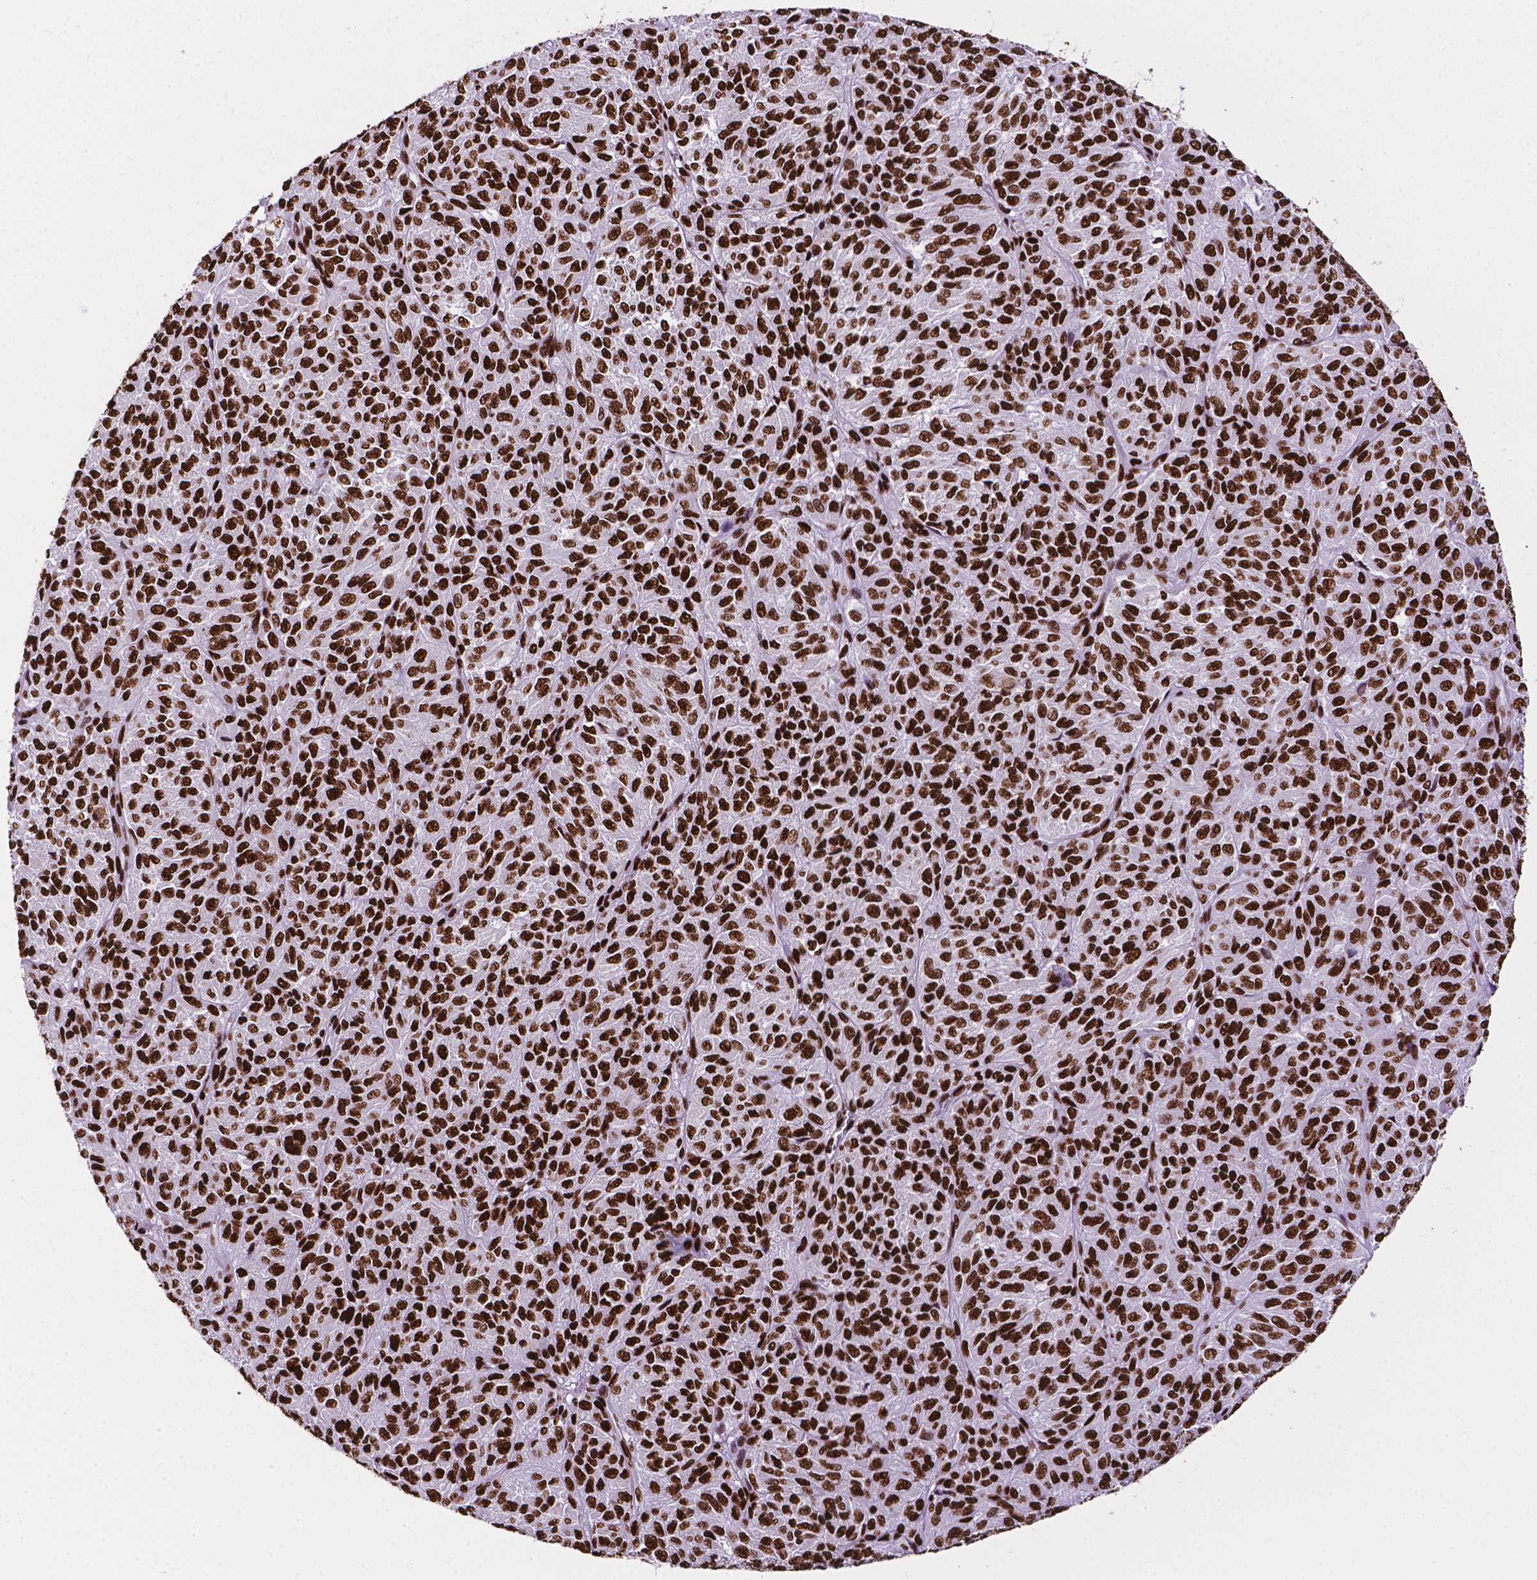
{"staining": {"intensity": "strong", "quantity": ">75%", "location": "nuclear"}, "tissue": "melanoma", "cell_type": "Tumor cells", "image_type": "cancer", "snomed": [{"axis": "morphology", "description": "Malignant melanoma, Metastatic site"}, {"axis": "topography", "description": "Brain"}], "caption": "A brown stain labels strong nuclear positivity of a protein in human malignant melanoma (metastatic site) tumor cells.", "gene": "SMIM5", "patient": {"sex": "female", "age": 56}}